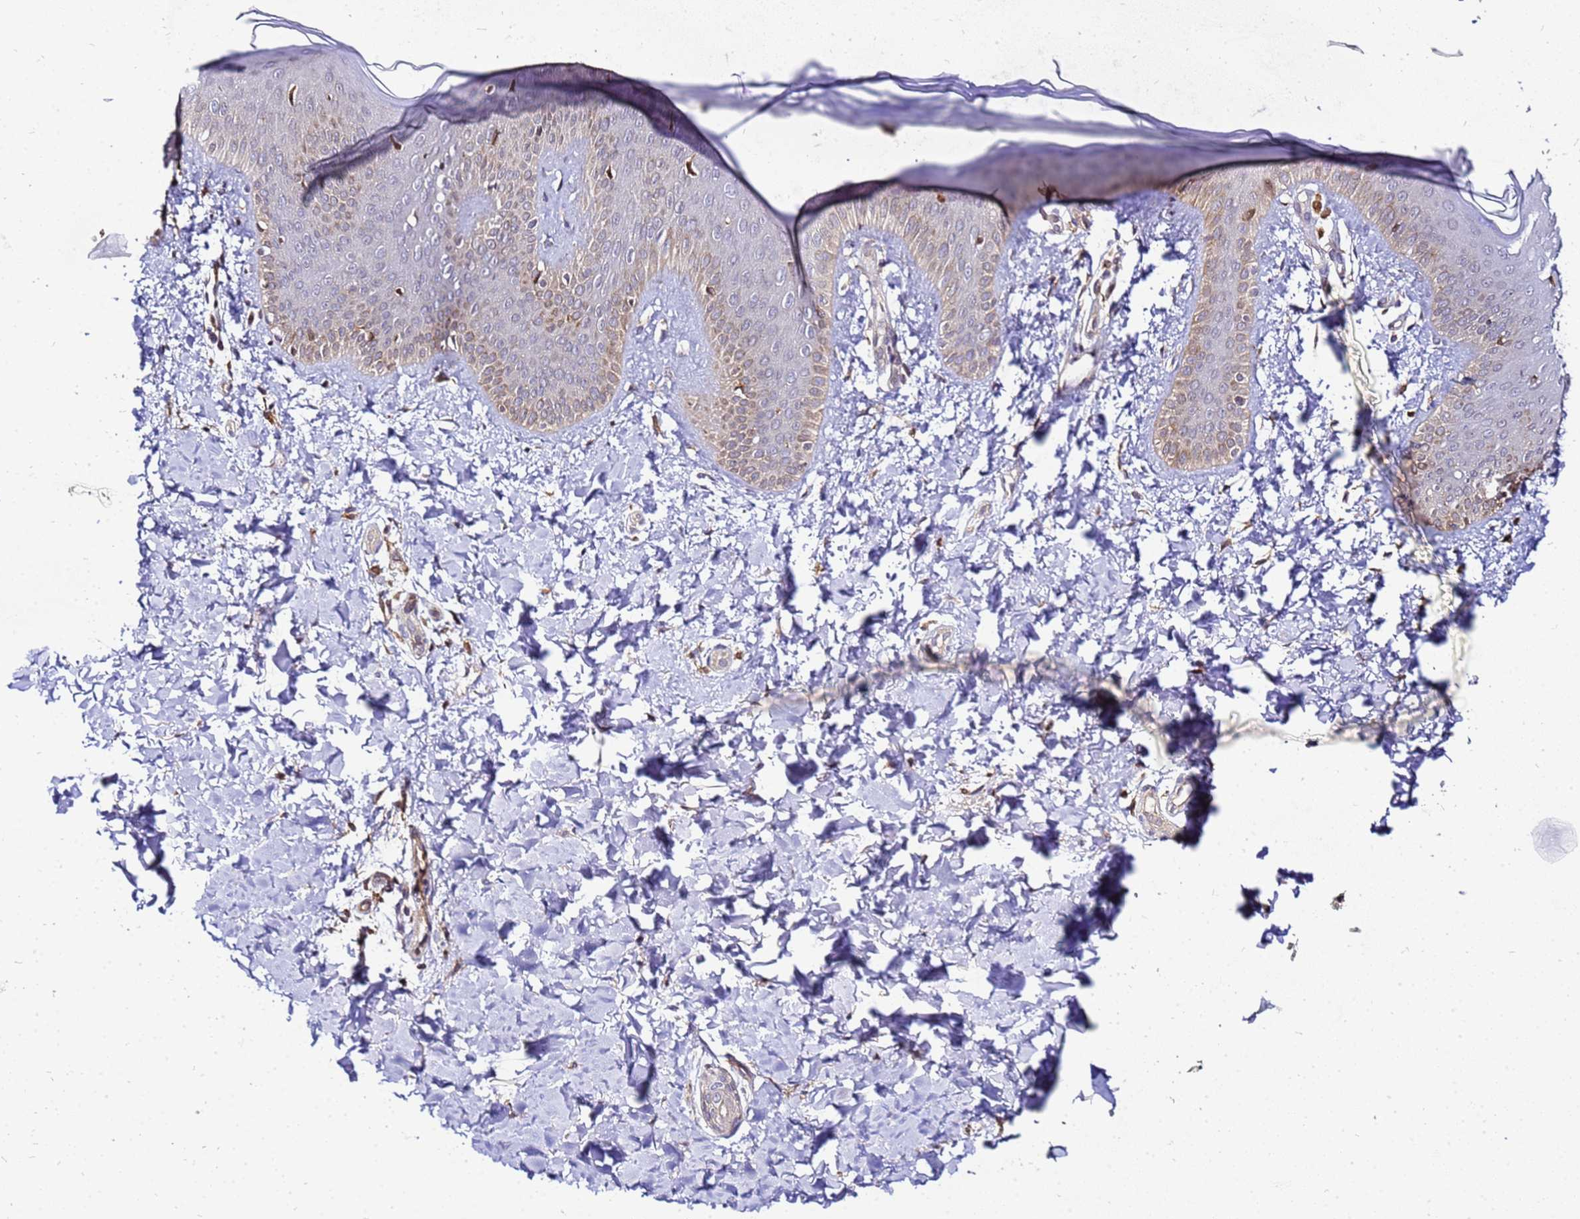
{"staining": {"intensity": "moderate", "quantity": "25%-75%", "location": "cytoplasmic/membranous"}, "tissue": "skin", "cell_type": "Epidermal cells", "image_type": "normal", "snomed": [{"axis": "morphology", "description": "Normal tissue, NOS"}, {"axis": "morphology", "description": "Inflammation, NOS"}, {"axis": "topography", "description": "Soft tissue"}, {"axis": "topography", "description": "Anal"}], "caption": "DAB (3,3'-diaminobenzidine) immunohistochemical staining of normal skin exhibits moderate cytoplasmic/membranous protein expression in about 25%-75% of epidermal cells.", "gene": "ADPGK", "patient": {"sex": "female", "age": 15}}